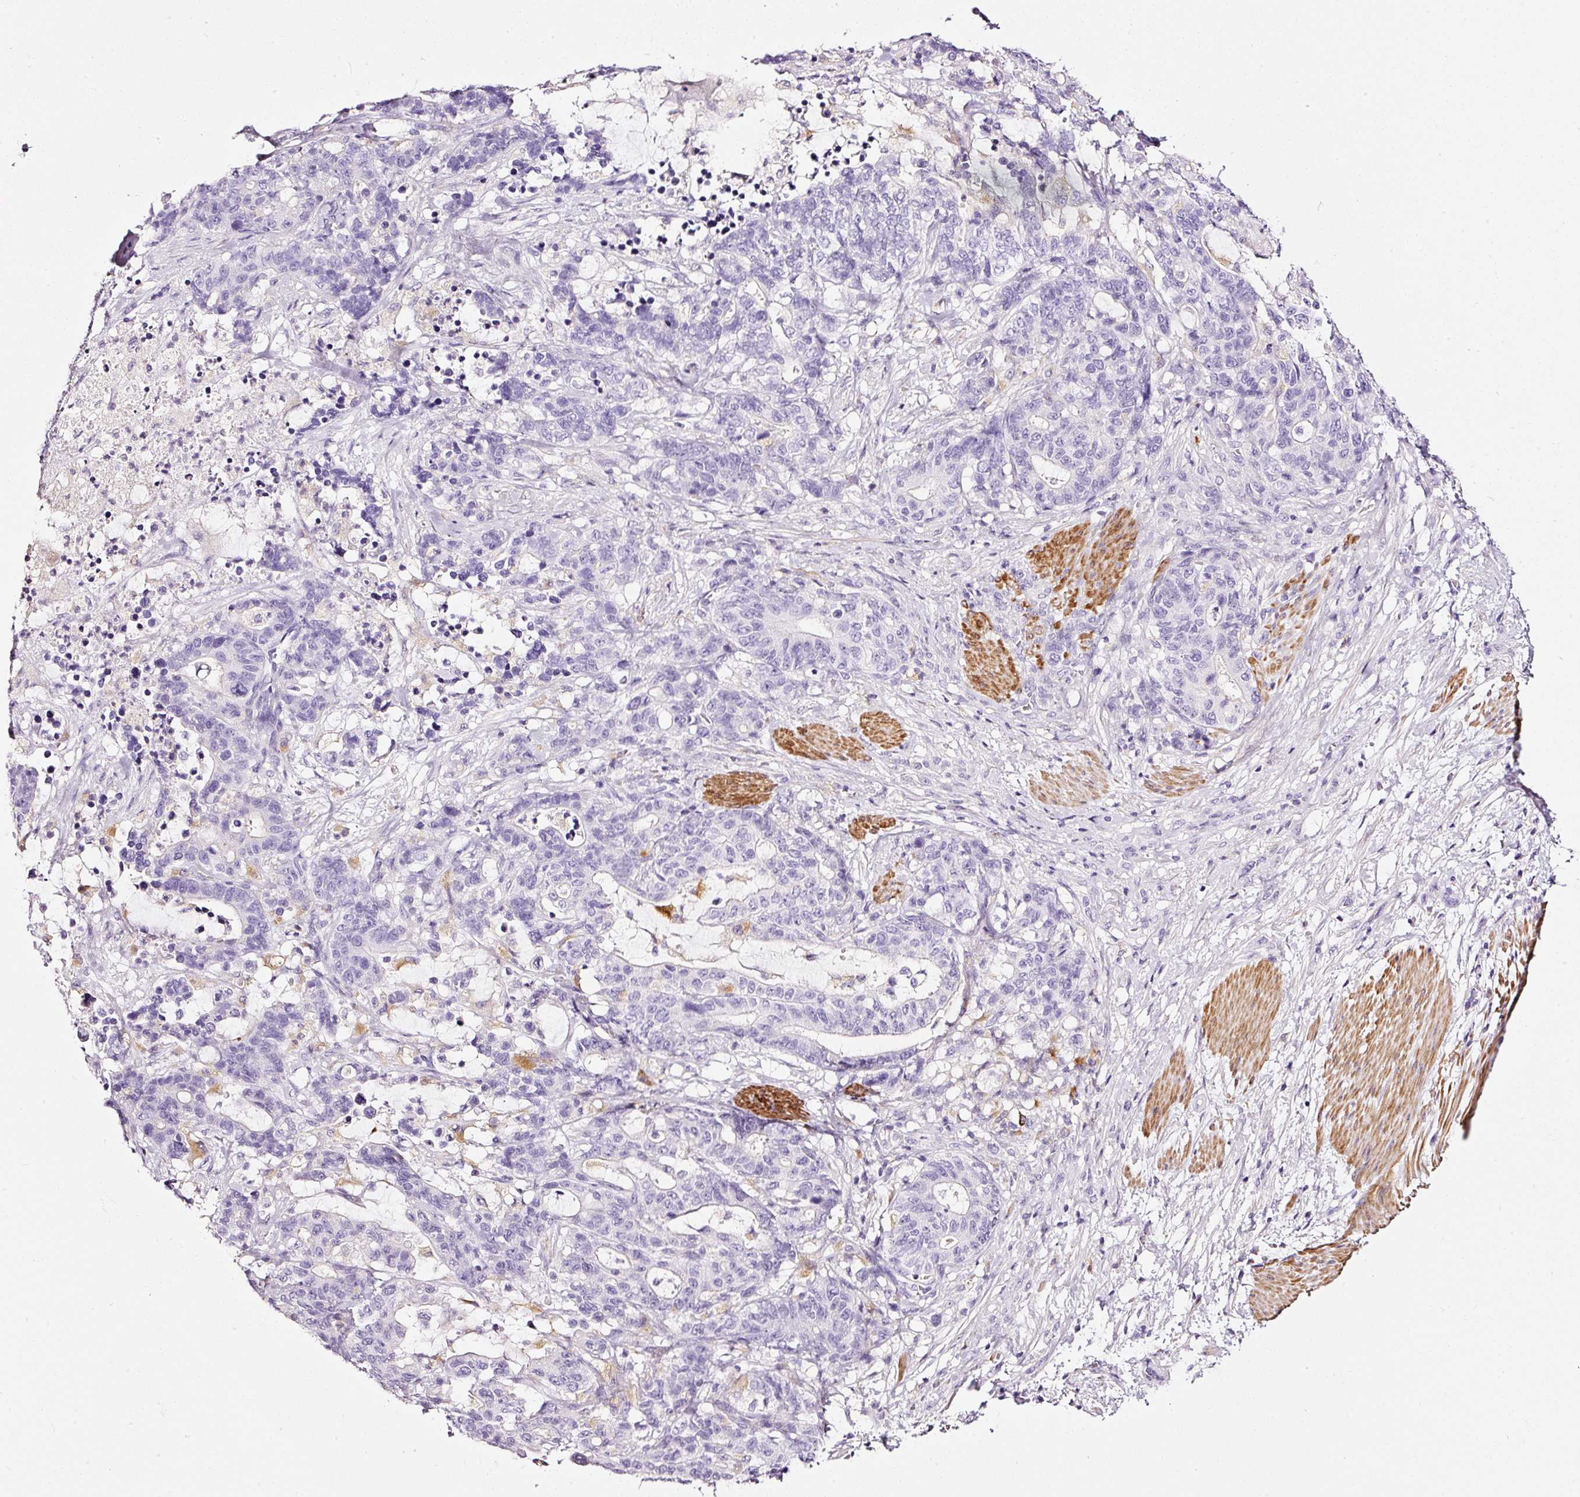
{"staining": {"intensity": "negative", "quantity": "none", "location": "none"}, "tissue": "stomach cancer", "cell_type": "Tumor cells", "image_type": "cancer", "snomed": [{"axis": "morphology", "description": "Normal tissue, NOS"}, {"axis": "morphology", "description": "Adenocarcinoma, NOS"}, {"axis": "topography", "description": "Stomach"}], "caption": "The micrograph reveals no staining of tumor cells in stomach cancer.", "gene": "CYB561A3", "patient": {"sex": "female", "age": 64}}